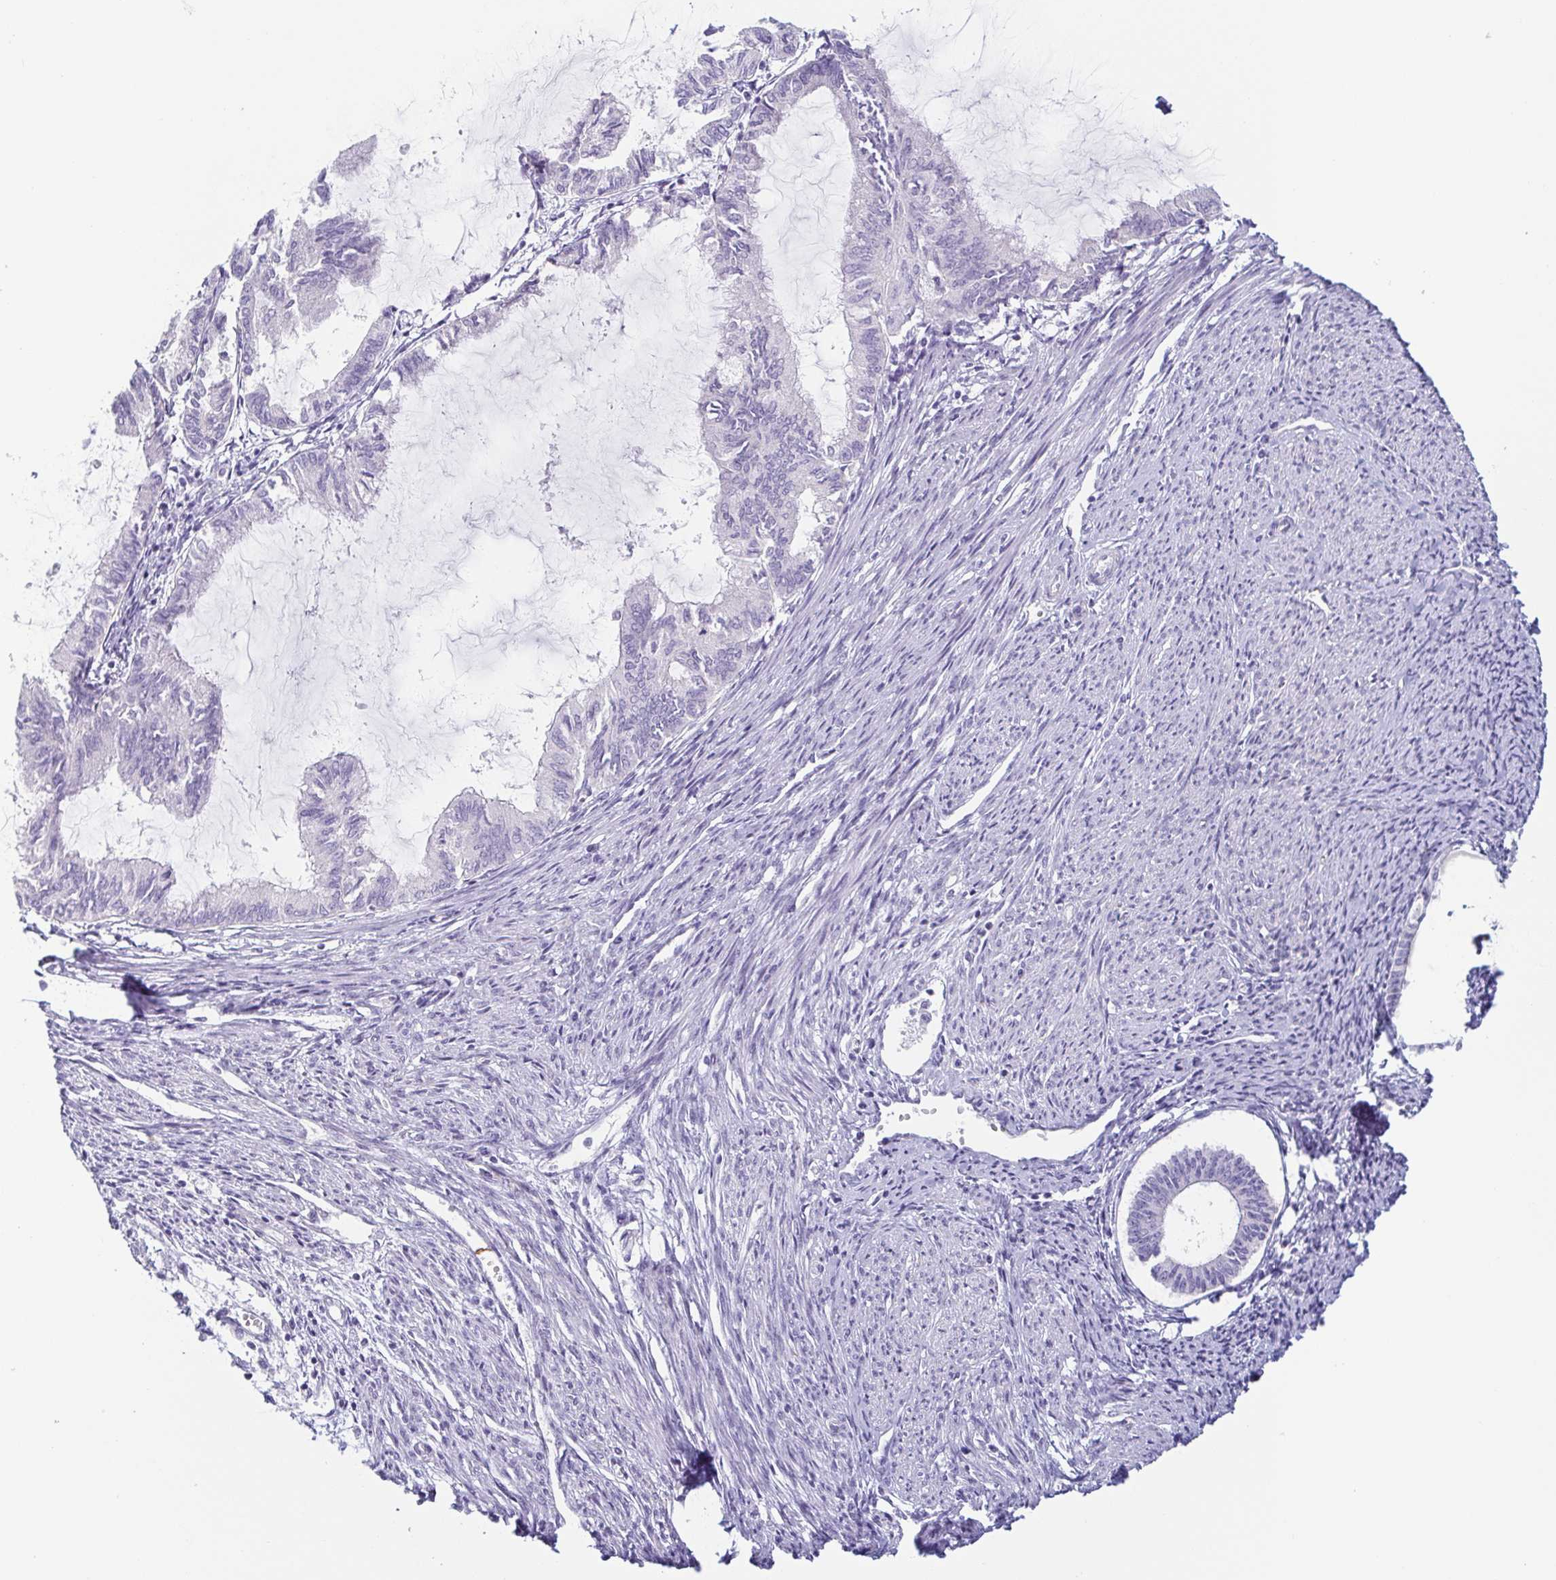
{"staining": {"intensity": "negative", "quantity": "none", "location": "none"}, "tissue": "endometrial cancer", "cell_type": "Tumor cells", "image_type": "cancer", "snomed": [{"axis": "morphology", "description": "Adenocarcinoma, NOS"}, {"axis": "topography", "description": "Endometrium"}], "caption": "Protein analysis of endometrial cancer (adenocarcinoma) displays no significant staining in tumor cells. (DAB immunohistochemistry (IHC) visualized using brightfield microscopy, high magnification).", "gene": "PRR27", "patient": {"sex": "female", "age": 86}}